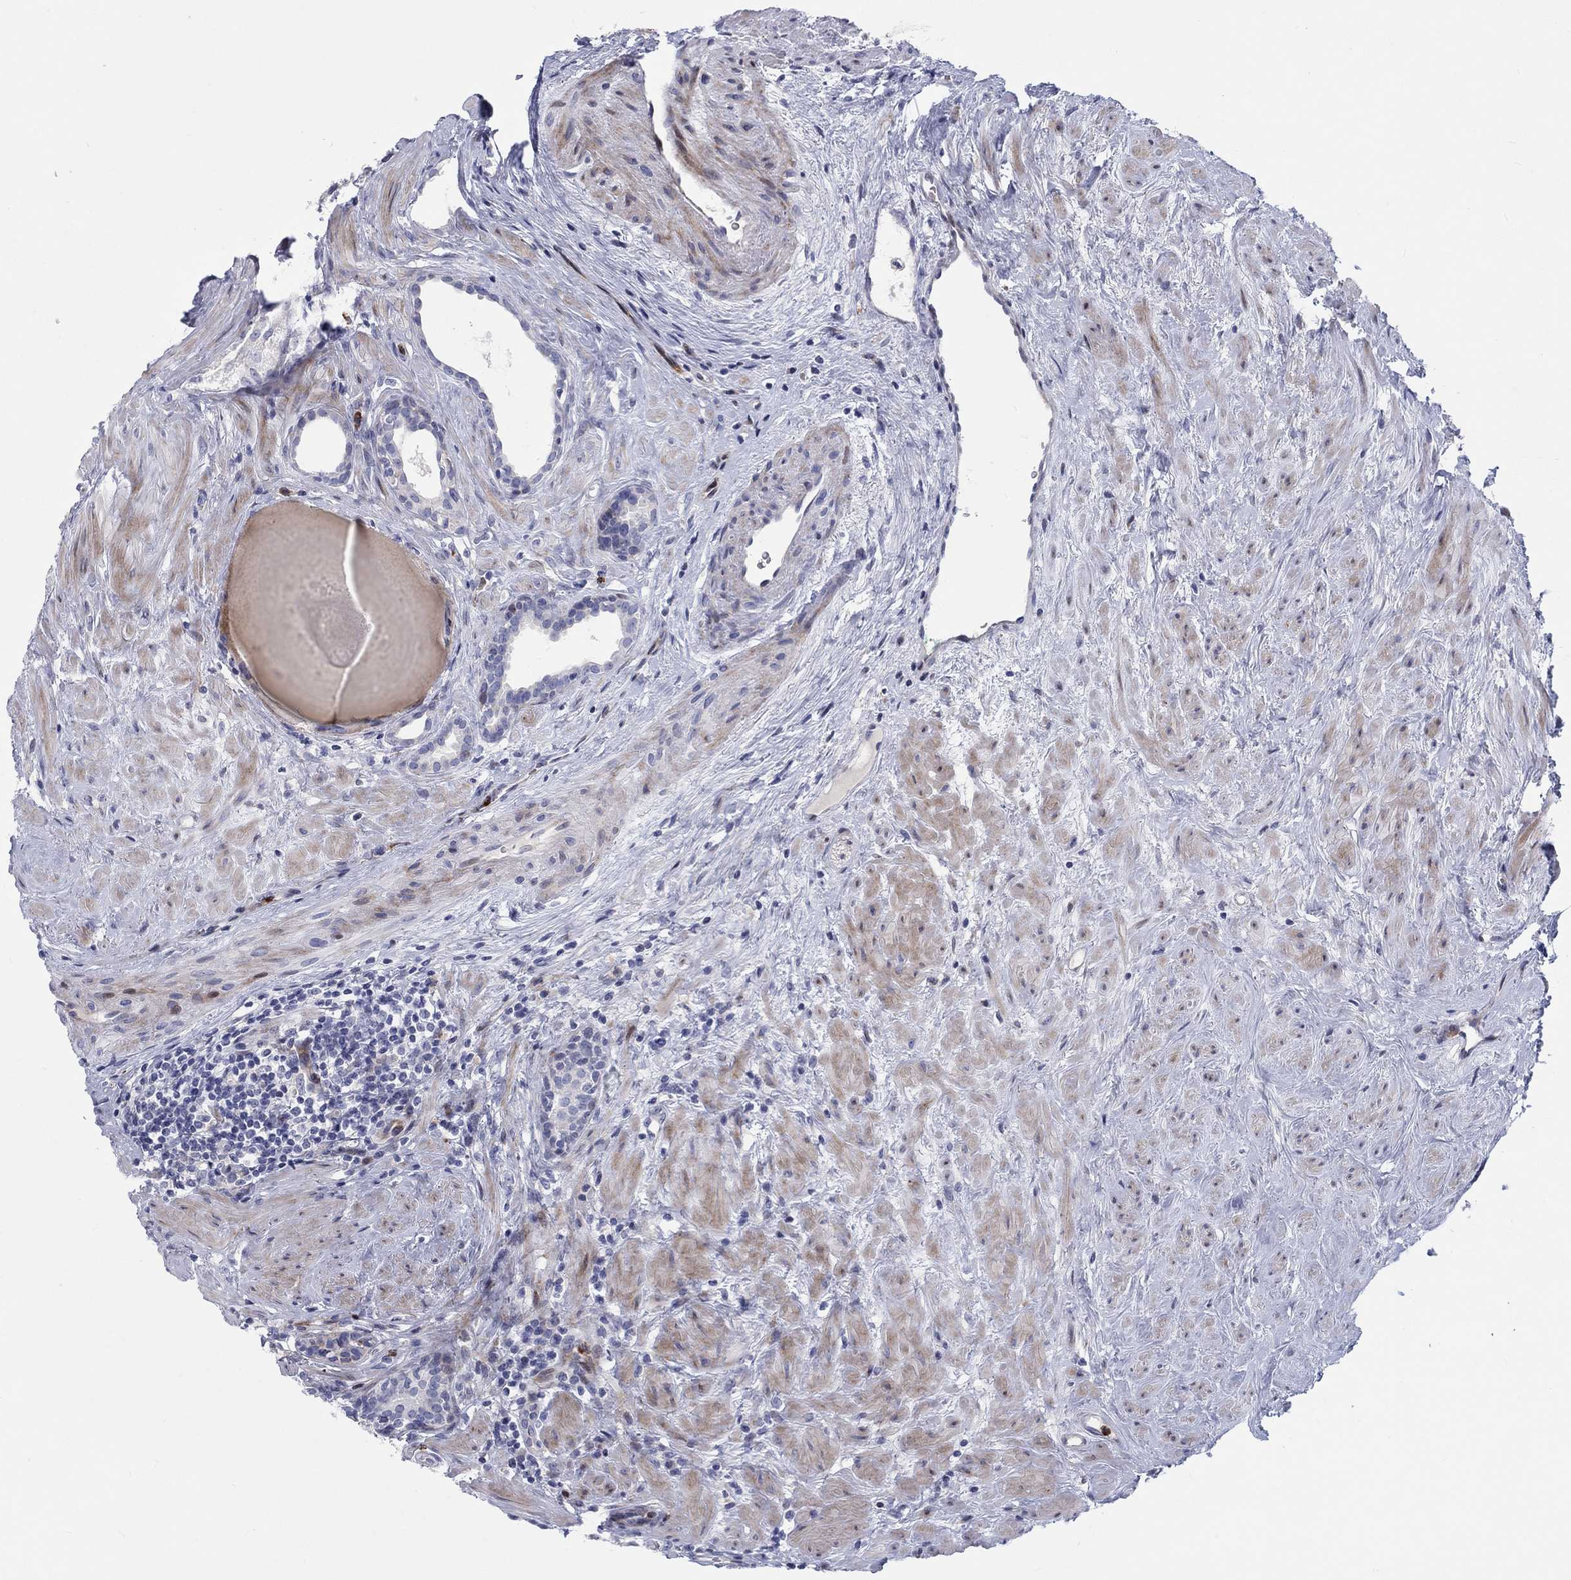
{"staining": {"intensity": "negative", "quantity": "none", "location": "none"}, "tissue": "prostate cancer", "cell_type": "Tumor cells", "image_type": "cancer", "snomed": [{"axis": "morphology", "description": "Adenocarcinoma, NOS"}, {"axis": "morphology", "description": "Adenocarcinoma, High grade"}, {"axis": "topography", "description": "Prostate"}], "caption": "Human adenocarcinoma (prostate) stained for a protein using IHC exhibits no staining in tumor cells.", "gene": "ARHGAP36", "patient": {"sex": "male", "age": 64}}